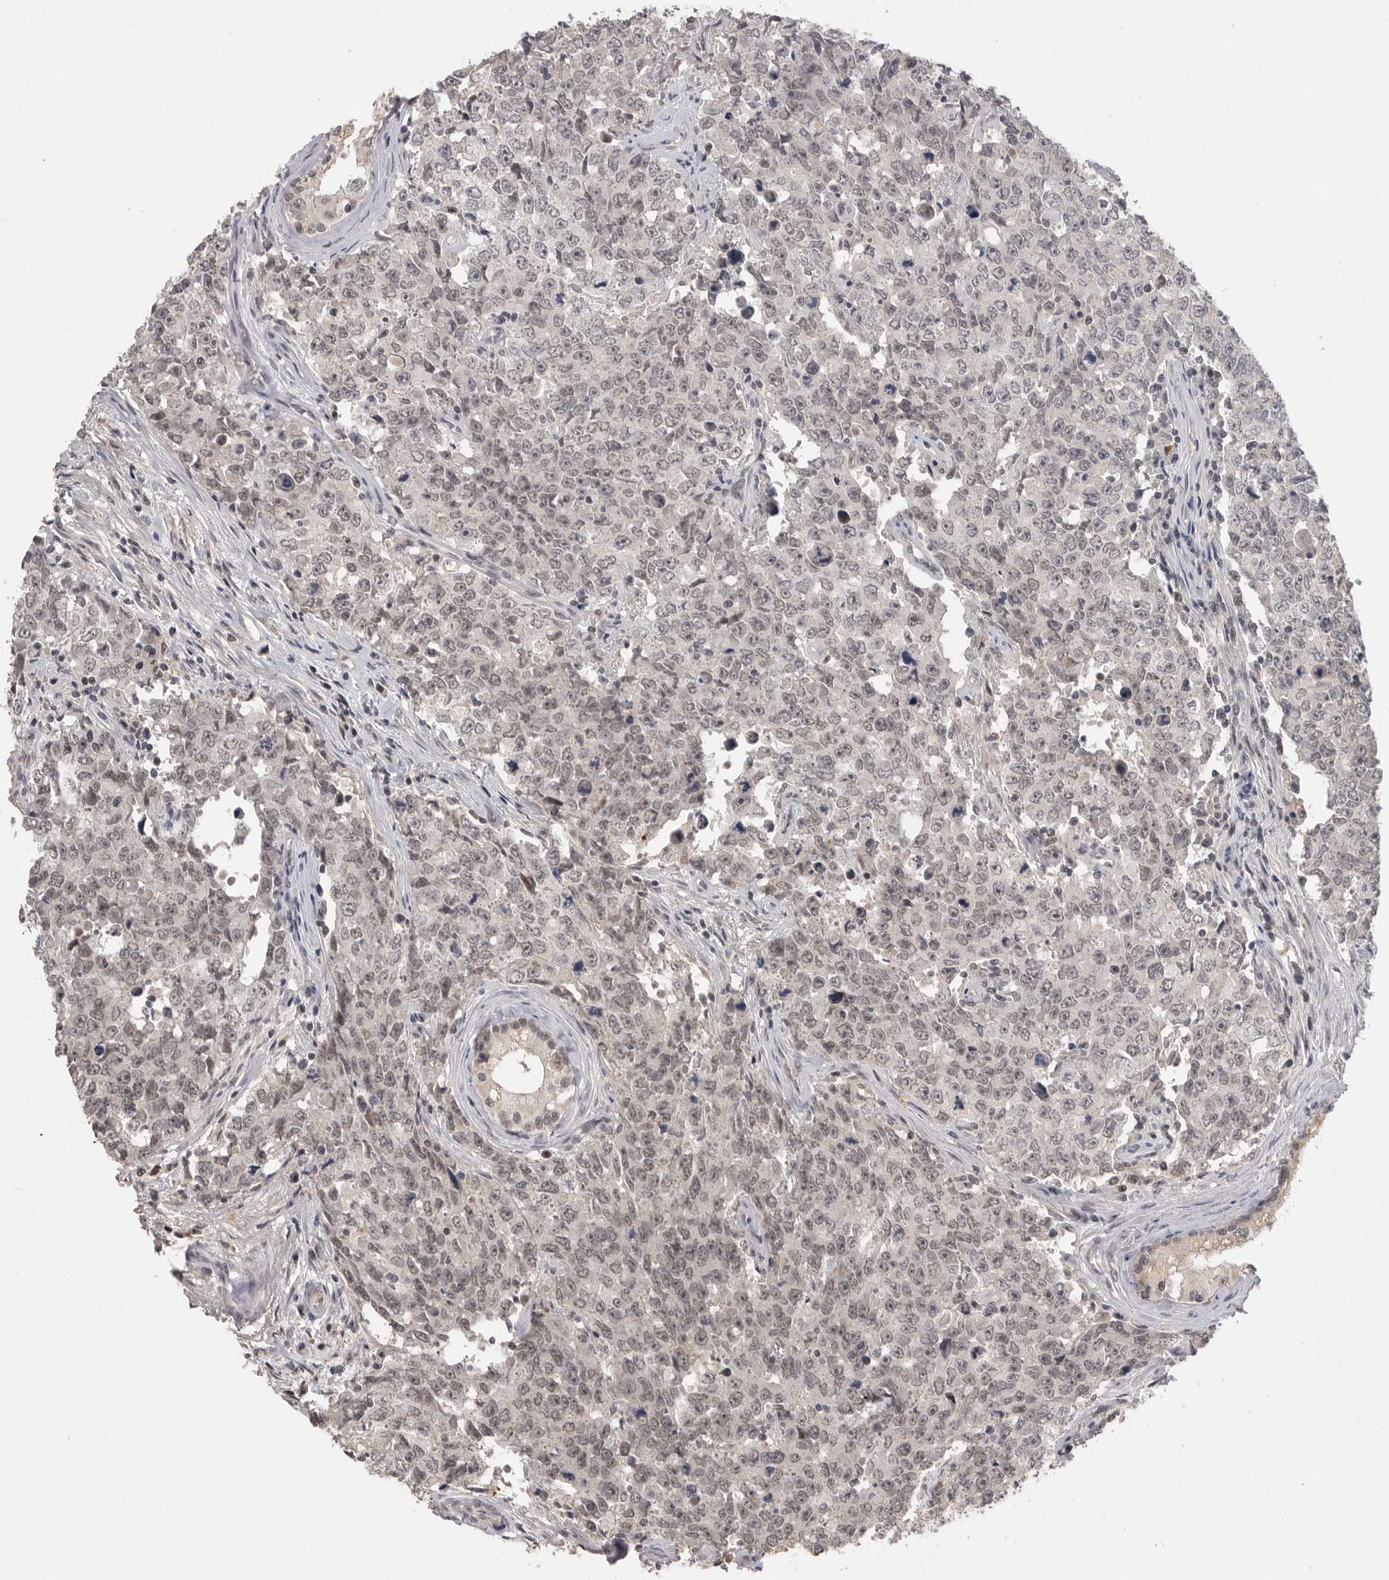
{"staining": {"intensity": "weak", "quantity": "25%-75%", "location": "nuclear"}, "tissue": "testis cancer", "cell_type": "Tumor cells", "image_type": "cancer", "snomed": [{"axis": "morphology", "description": "Carcinoma, Embryonal, NOS"}, {"axis": "topography", "description": "Testis"}], "caption": "About 25%-75% of tumor cells in embryonal carcinoma (testis) display weak nuclear protein staining as visualized by brown immunohistochemical staining.", "gene": "PLEKHF1", "patient": {"sex": "male", "age": 28}}